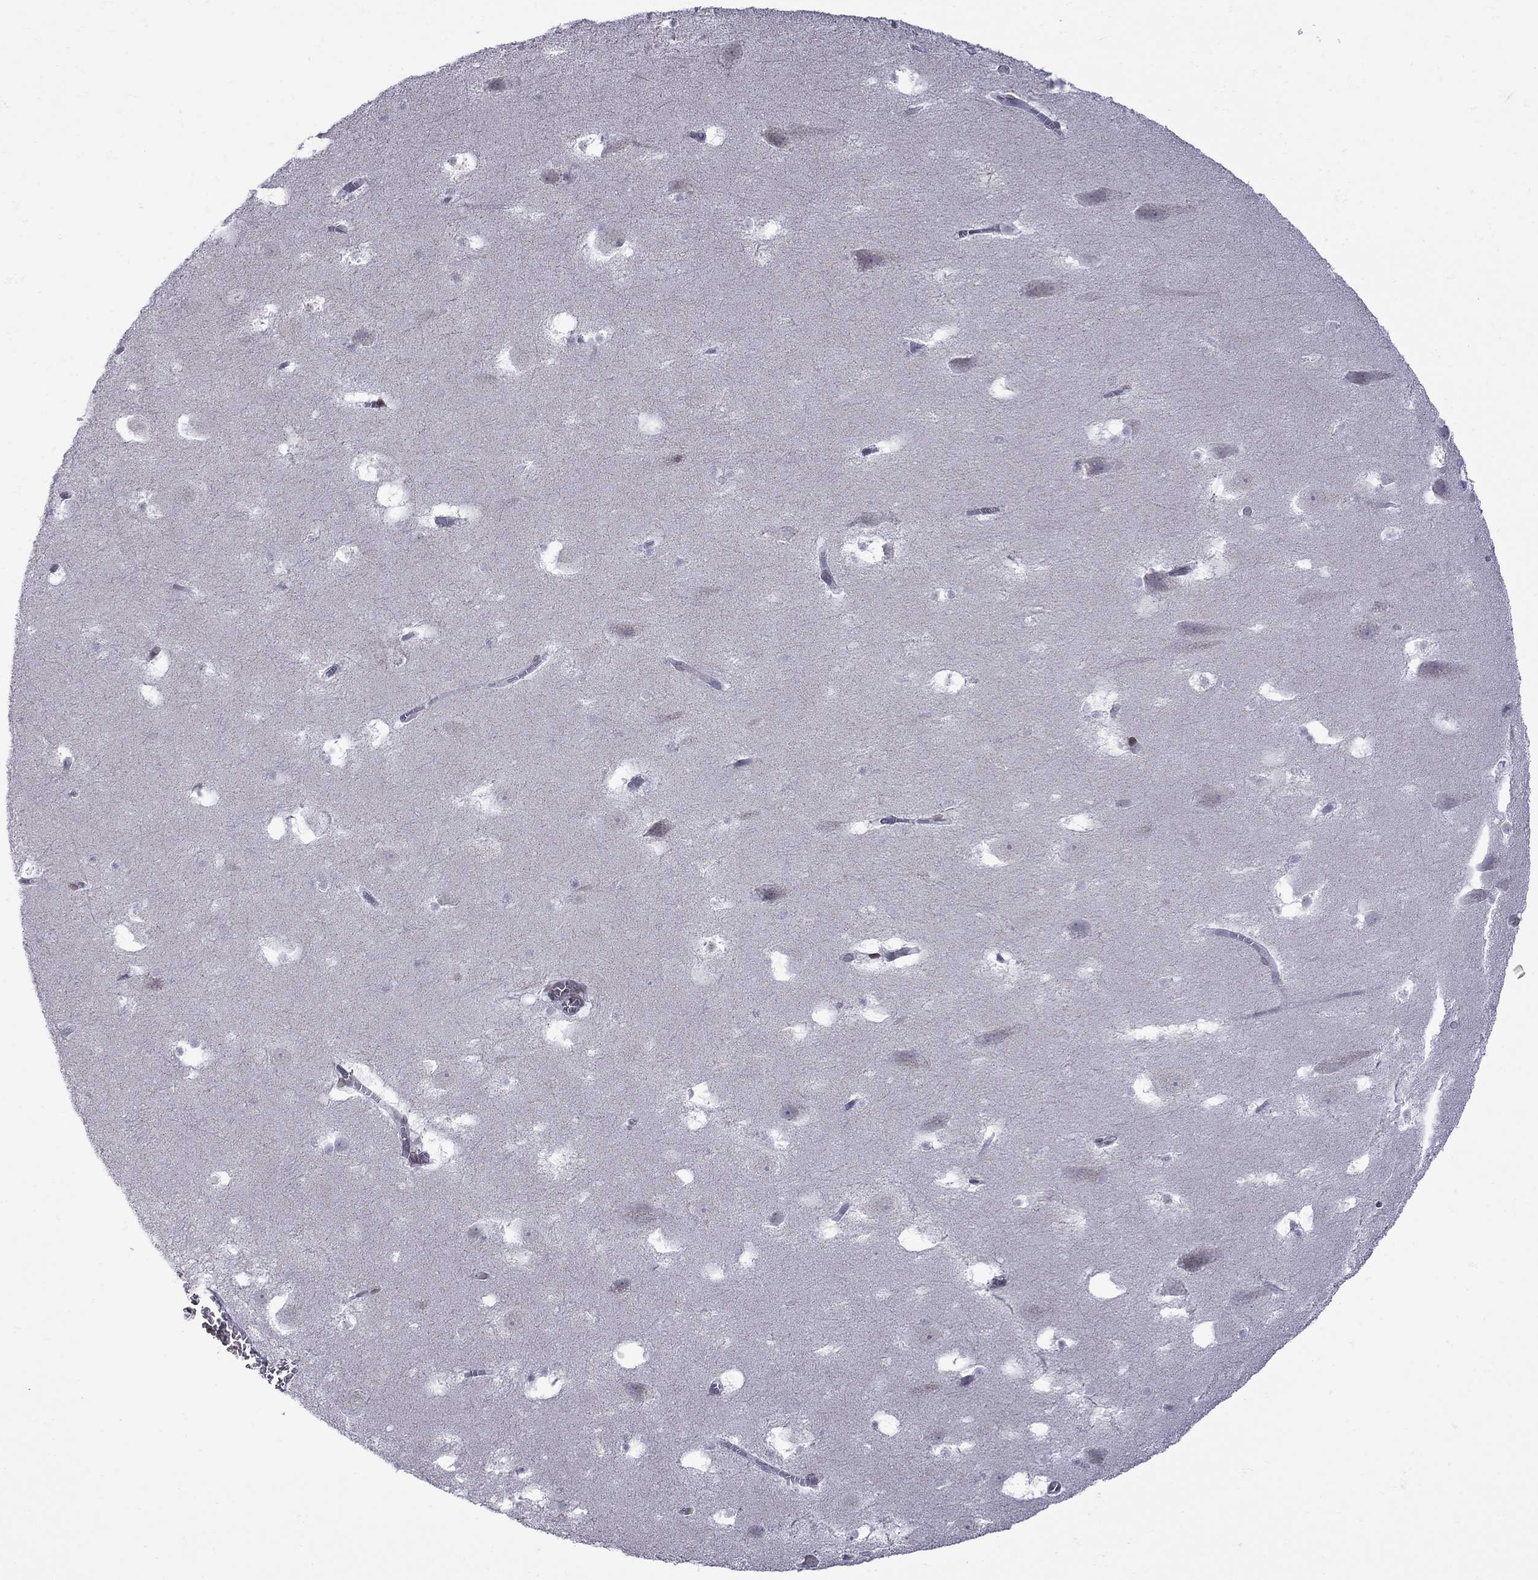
{"staining": {"intensity": "negative", "quantity": "none", "location": "none"}, "tissue": "hippocampus", "cell_type": "Glial cells", "image_type": "normal", "snomed": [{"axis": "morphology", "description": "Normal tissue, NOS"}, {"axis": "topography", "description": "Hippocampus"}], "caption": "High magnification brightfield microscopy of unremarkable hippocampus stained with DAB (3,3'-diaminobenzidine) (brown) and counterstained with hematoxylin (blue): glial cells show no significant expression.", "gene": "CLTCL1", "patient": {"sex": "male", "age": 45}}